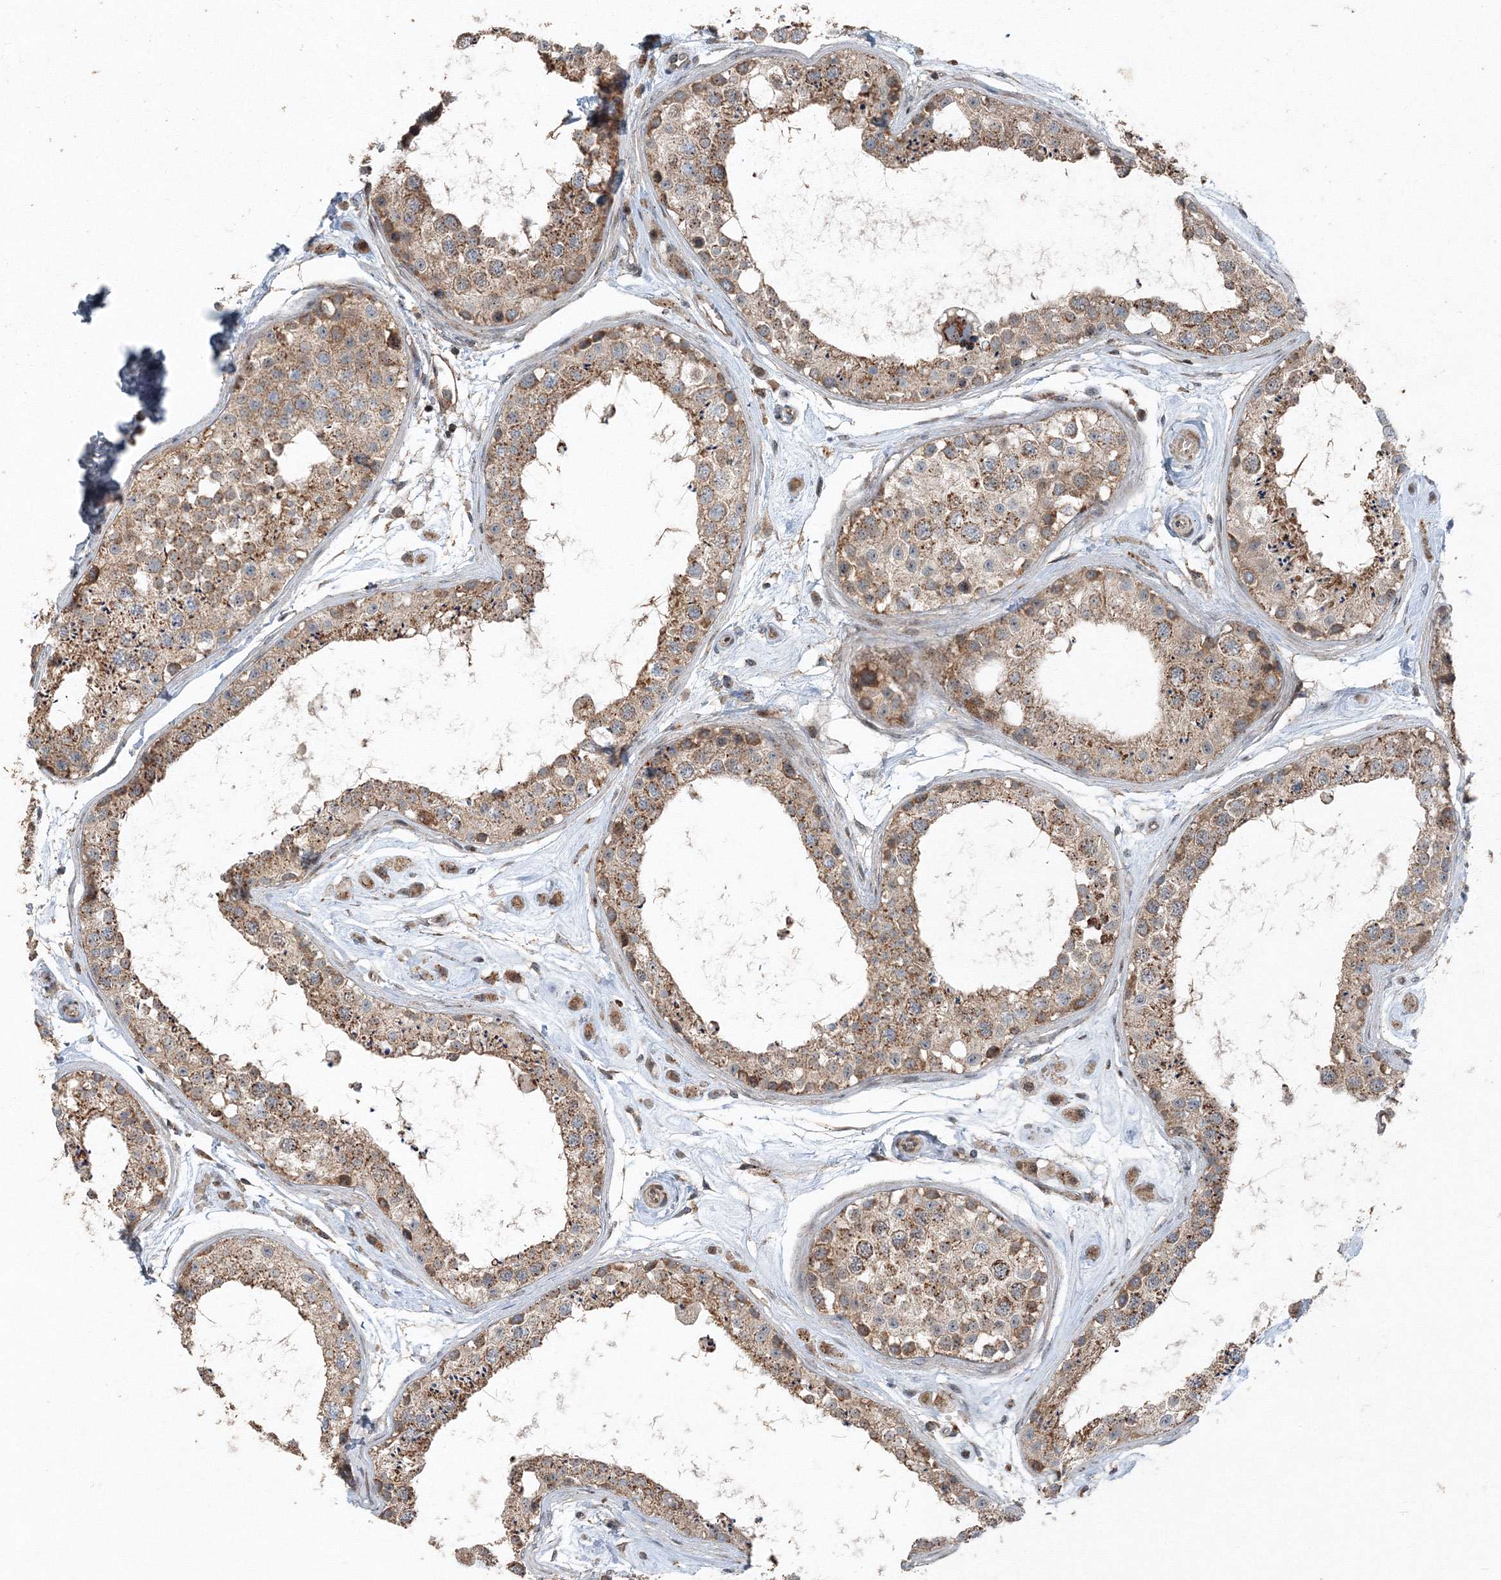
{"staining": {"intensity": "moderate", "quantity": ">75%", "location": "cytoplasmic/membranous"}, "tissue": "testis", "cell_type": "Cells in seminiferous ducts", "image_type": "normal", "snomed": [{"axis": "morphology", "description": "Normal tissue, NOS"}, {"axis": "topography", "description": "Testis"}], "caption": "Moderate cytoplasmic/membranous protein expression is seen in about >75% of cells in seminiferous ducts in testis. (DAB IHC with brightfield microscopy, high magnification).", "gene": "AASDH", "patient": {"sex": "male", "age": 25}}